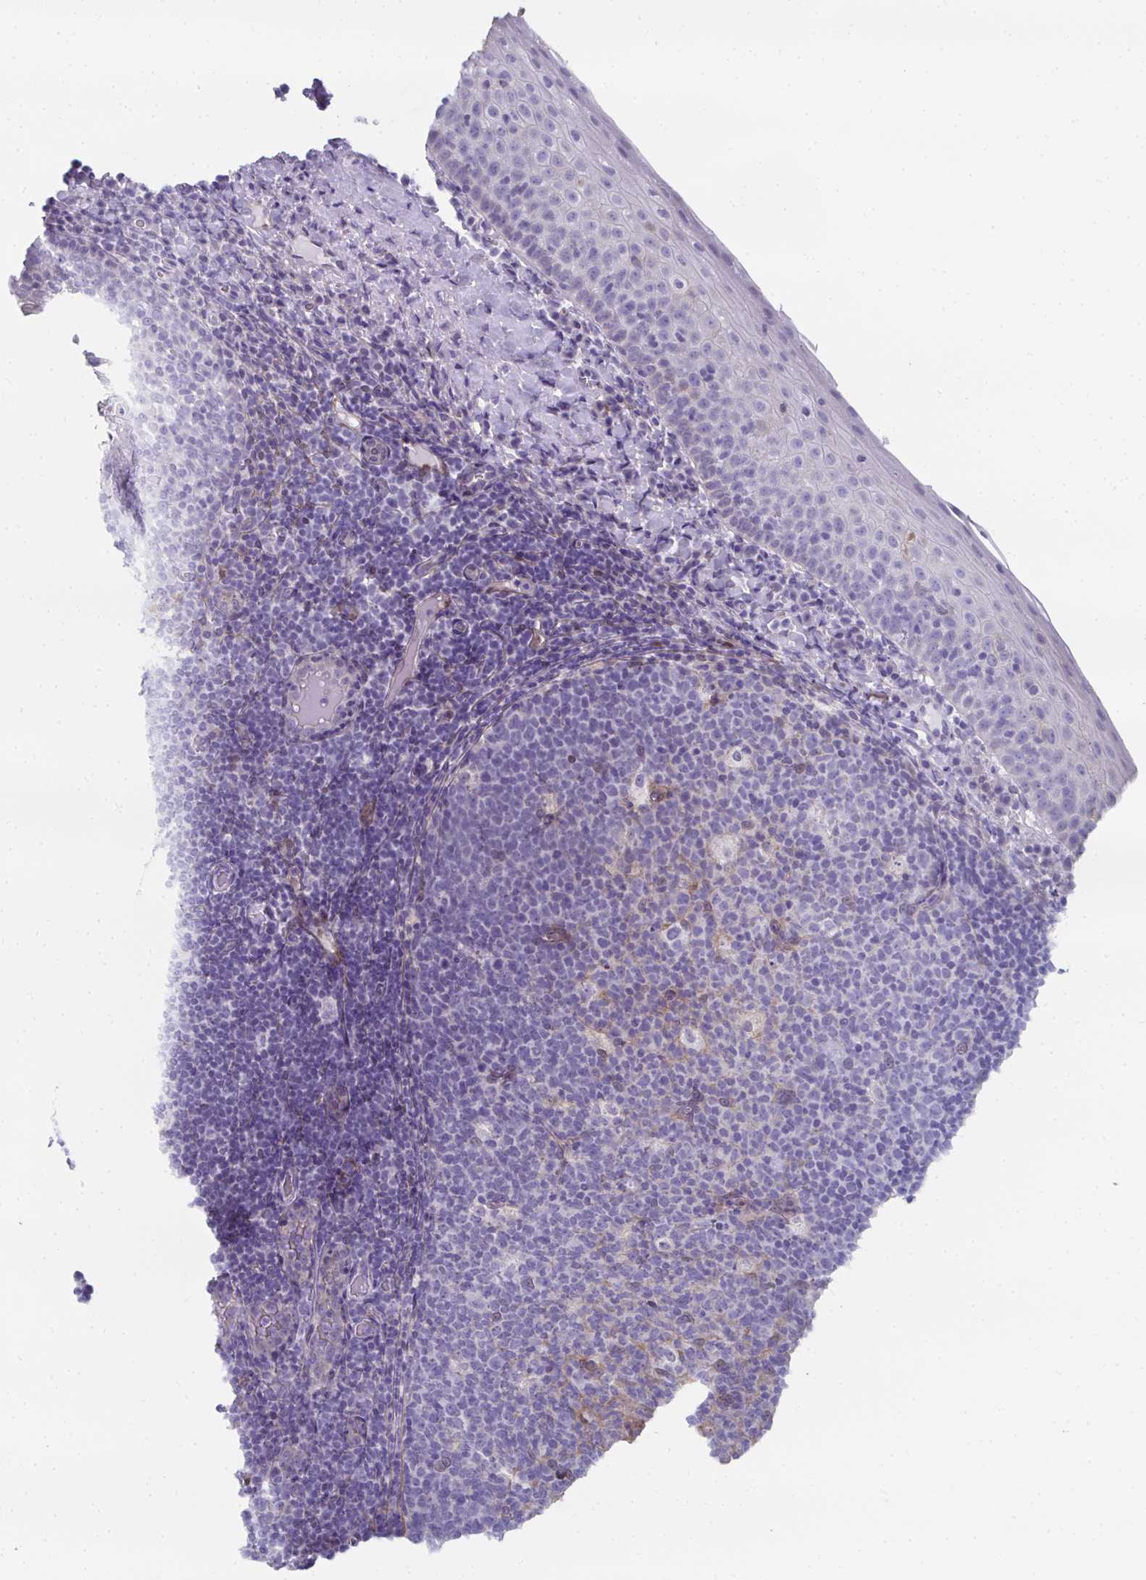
{"staining": {"intensity": "negative", "quantity": "none", "location": "none"}, "tissue": "tonsil", "cell_type": "Germinal center cells", "image_type": "normal", "snomed": [{"axis": "morphology", "description": "Normal tissue, NOS"}, {"axis": "topography", "description": "Tonsil"}], "caption": "Protein analysis of normal tonsil demonstrates no significant expression in germinal center cells.", "gene": "RBP1", "patient": {"sex": "female", "age": 10}}